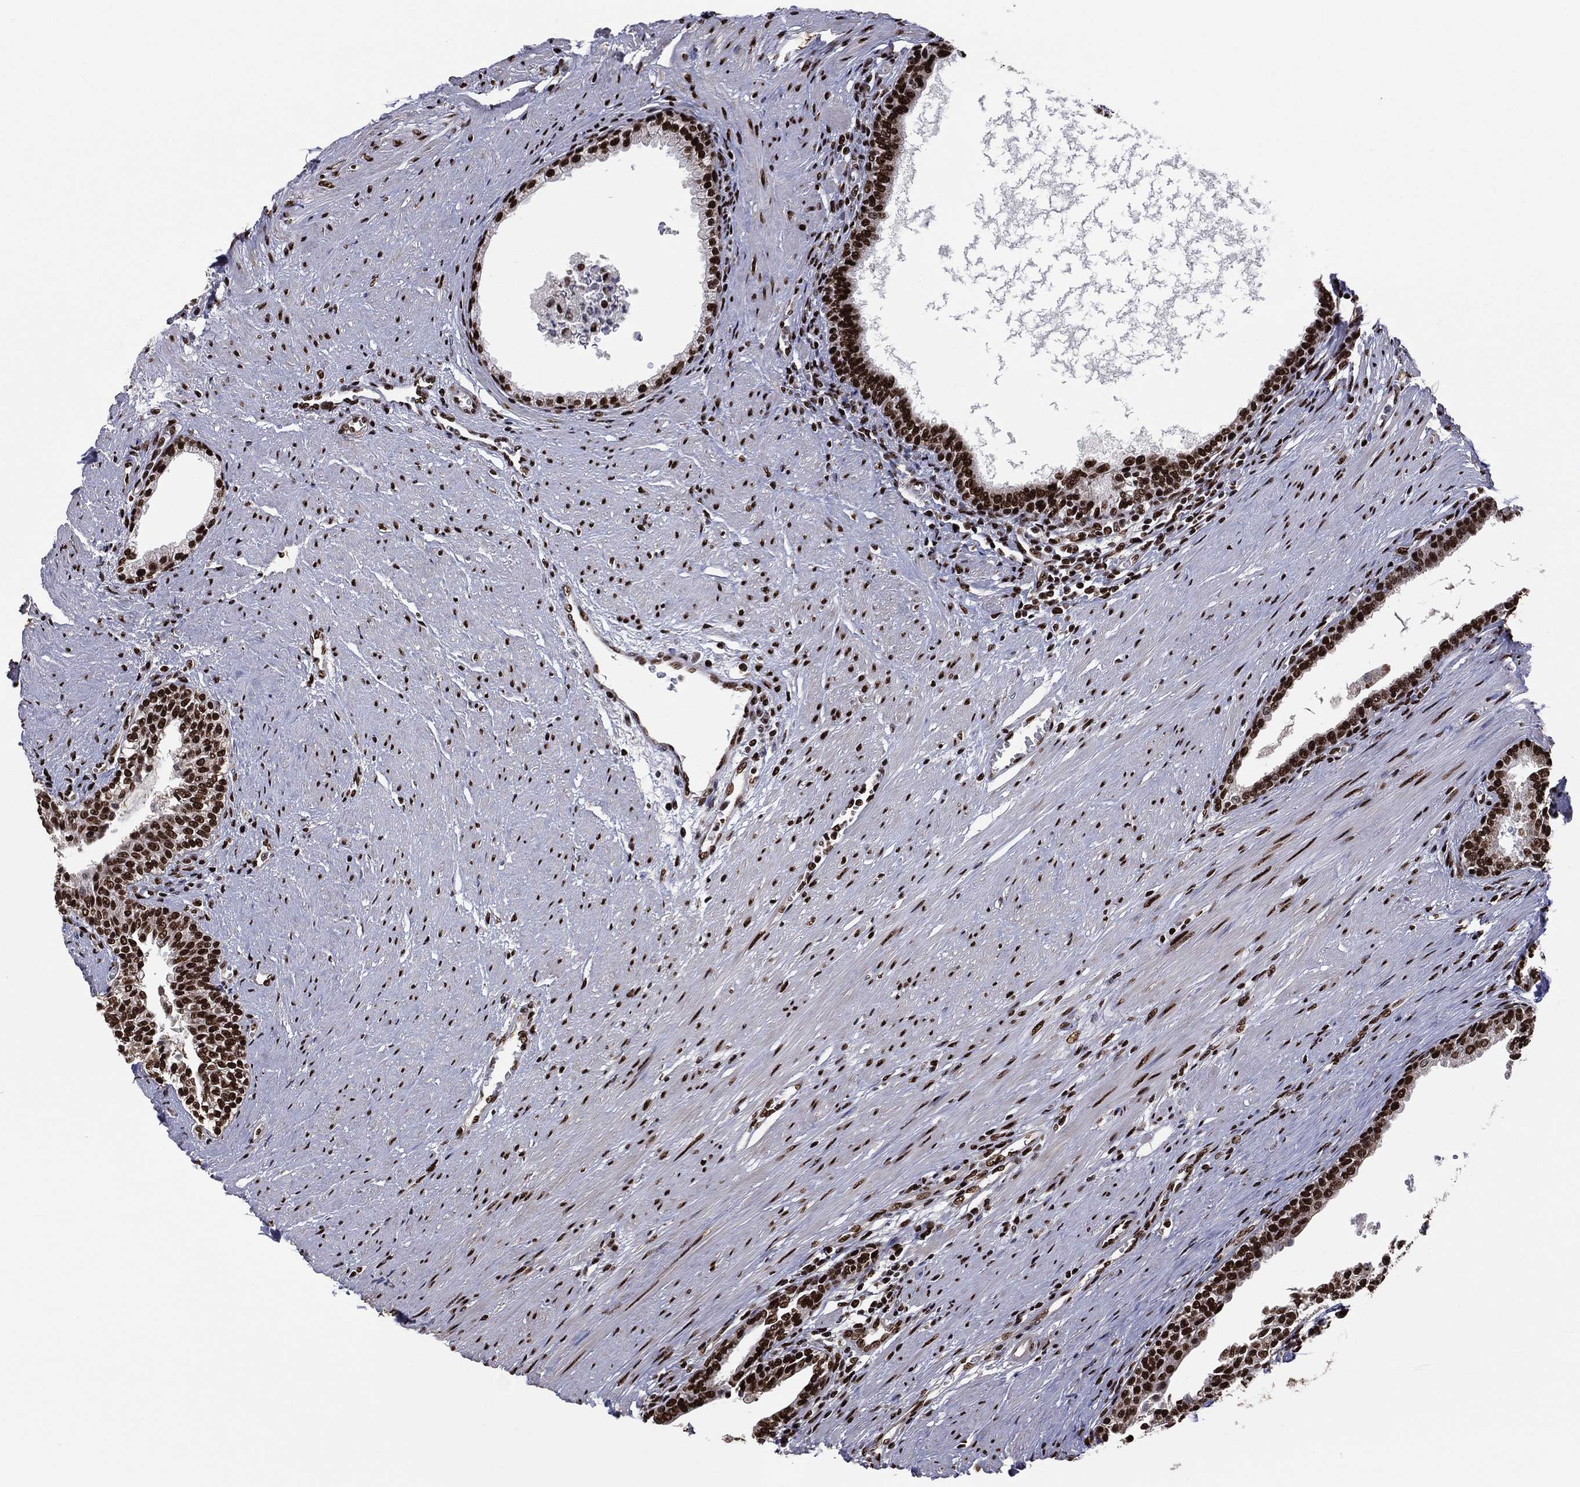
{"staining": {"intensity": "strong", "quantity": ">75%", "location": "nuclear"}, "tissue": "prostate", "cell_type": "Glandular cells", "image_type": "normal", "snomed": [{"axis": "morphology", "description": "Normal tissue, NOS"}, {"axis": "topography", "description": "Prostate"}], "caption": "A photomicrograph showing strong nuclear expression in approximately >75% of glandular cells in benign prostate, as visualized by brown immunohistochemical staining.", "gene": "TP53BP1", "patient": {"sex": "male", "age": 64}}